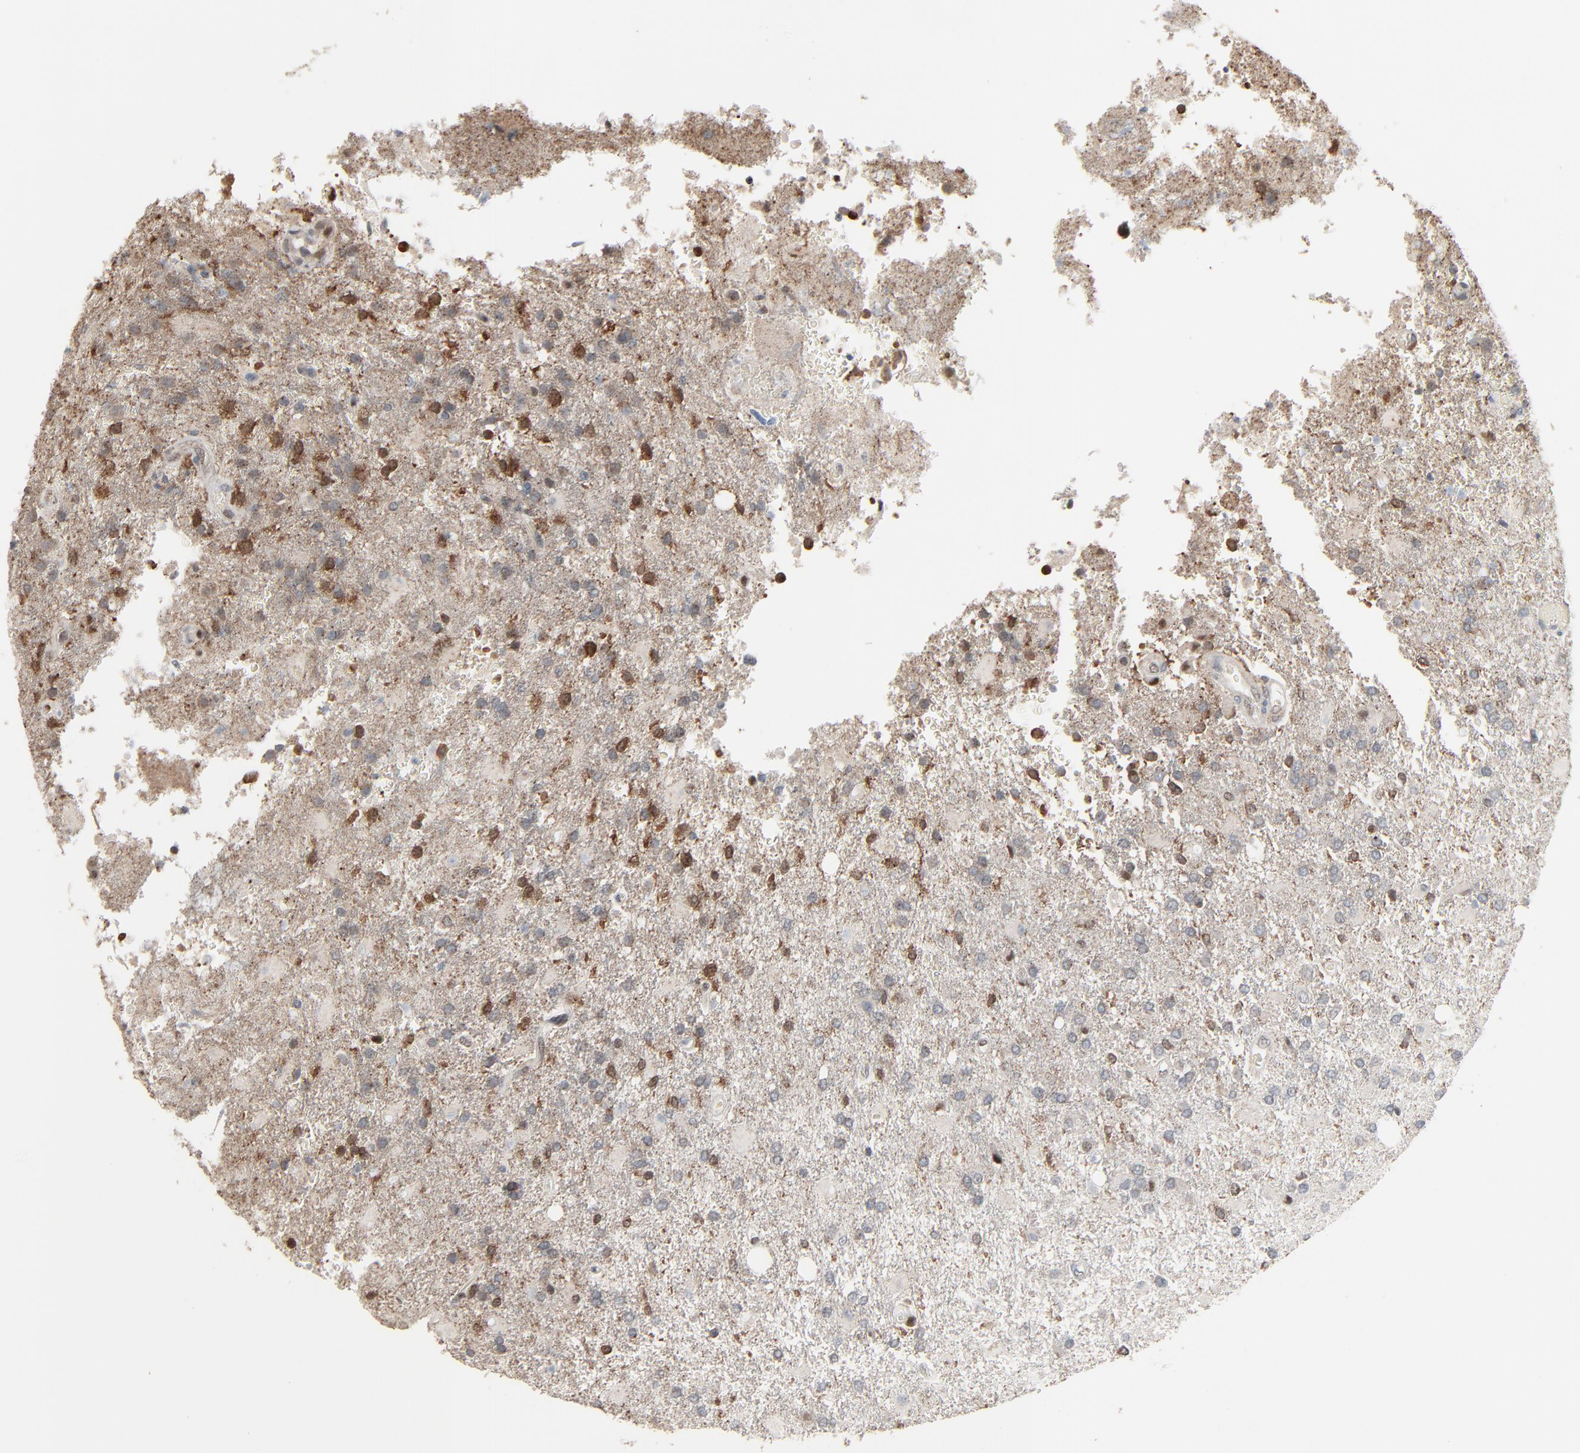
{"staining": {"intensity": "moderate", "quantity": "<25%", "location": "cytoplasmic/membranous,nuclear"}, "tissue": "glioma", "cell_type": "Tumor cells", "image_type": "cancer", "snomed": [{"axis": "morphology", "description": "Glioma, malignant, High grade"}, {"axis": "topography", "description": "Cerebral cortex"}], "caption": "Glioma tissue reveals moderate cytoplasmic/membranous and nuclear expression in approximately <25% of tumor cells, visualized by immunohistochemistry. The staining is performed using DAB brown chromogen to label protein expression. The nuclei are counter-stained blue using hematoxylin.", "gene": "DOCK8", "patient": {"sex": "male", "age": 79}}